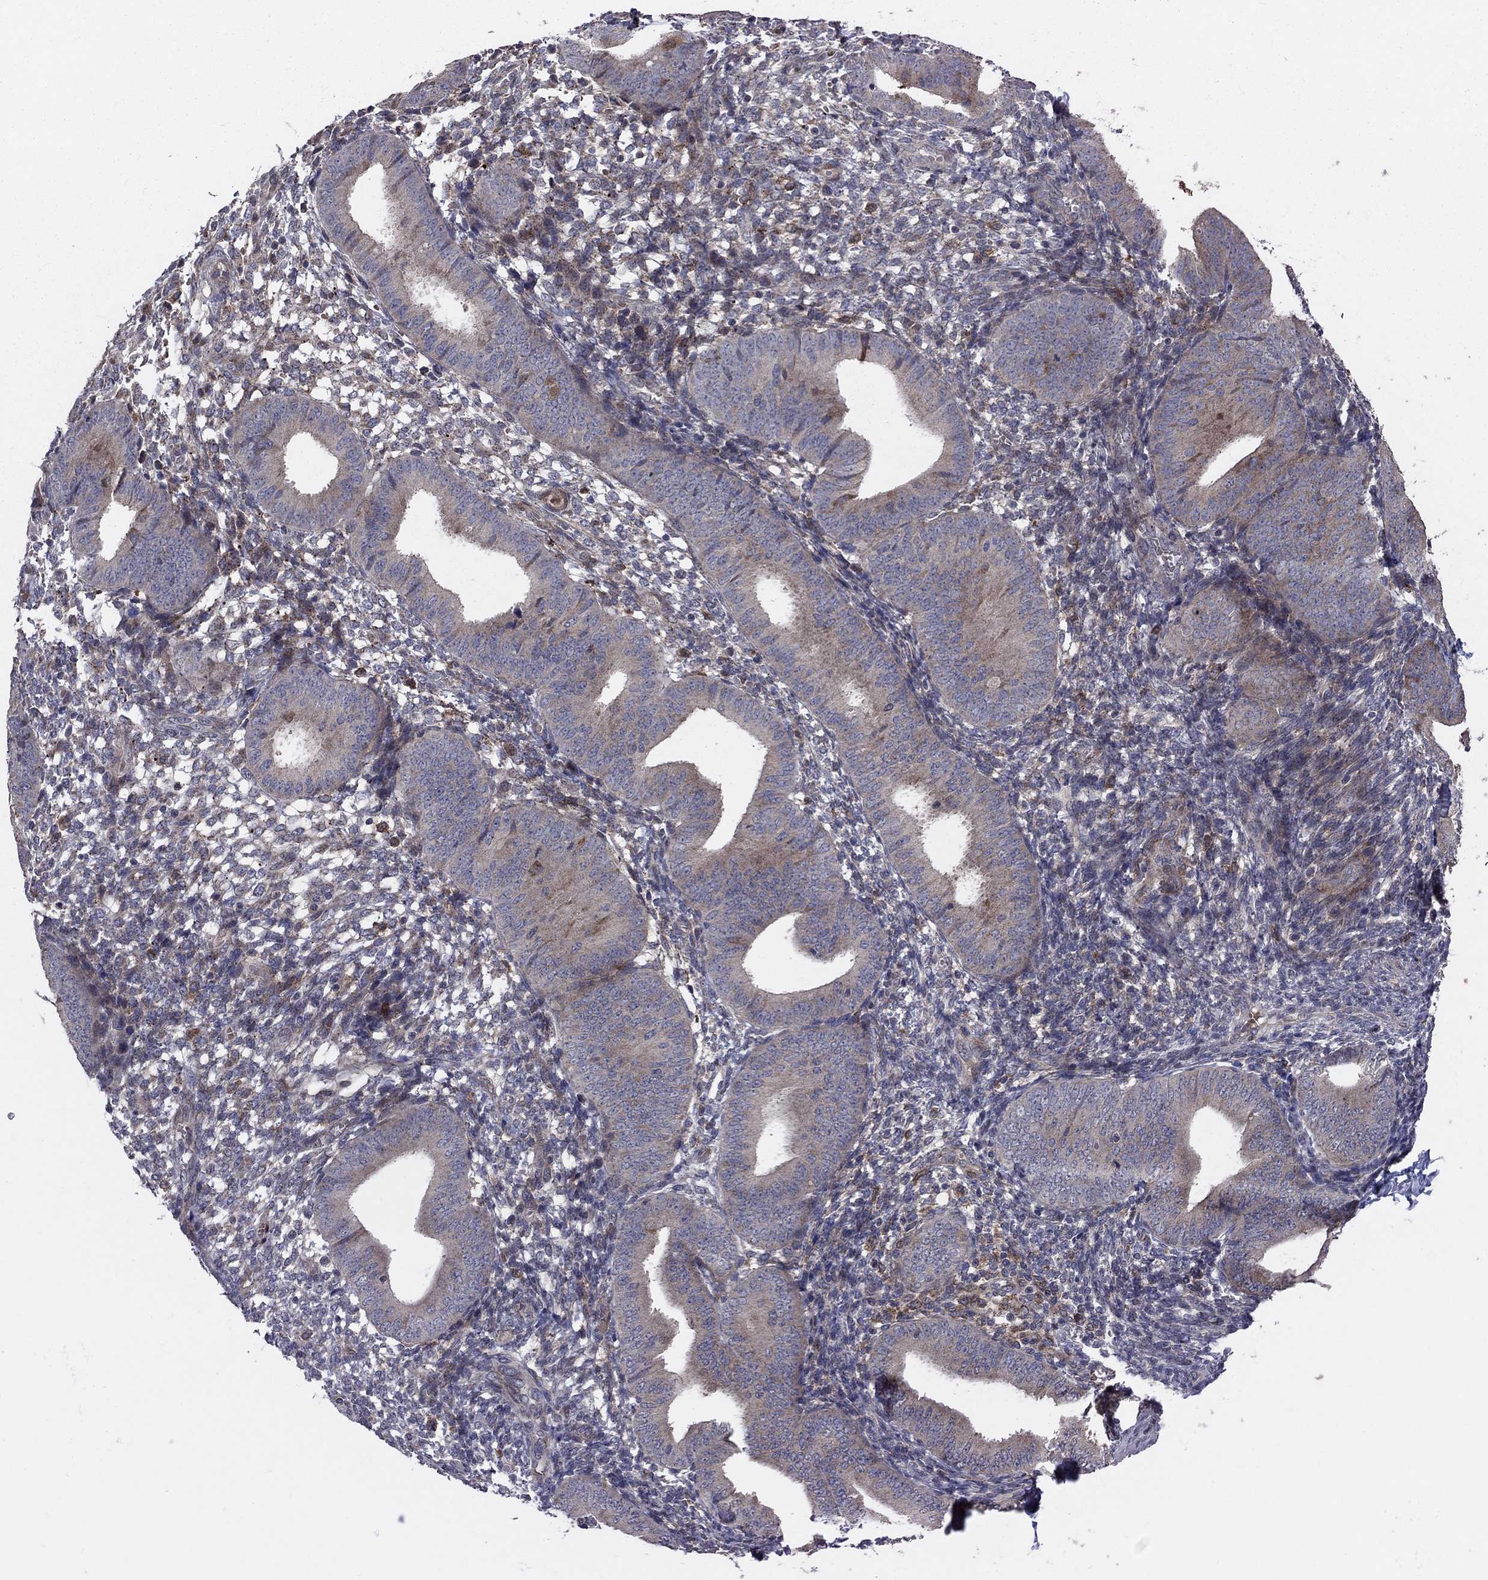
{"staining": {"intensity": "weak", "quantity": "25%-75%", "location": "cytoplasmic/membranous"}, "tissue": "endometrium", "cell_type": "Cells in endometrial stroma", "image_type": "normal", "snomed": [{"axis": "morphology", "description": "Normal tissue, NOS"}, {"axis": "topography", "description": "Endometrium"}], "caption": "Immunohistochemistry (DAB) staining of unremarkable endometrium shows weak cytoplasmic/membranous protein expression in about 25%-75% of cells in endometrial stroma.", "gene": "MEA1", "patient": {"sex": "female", "age": 39}}